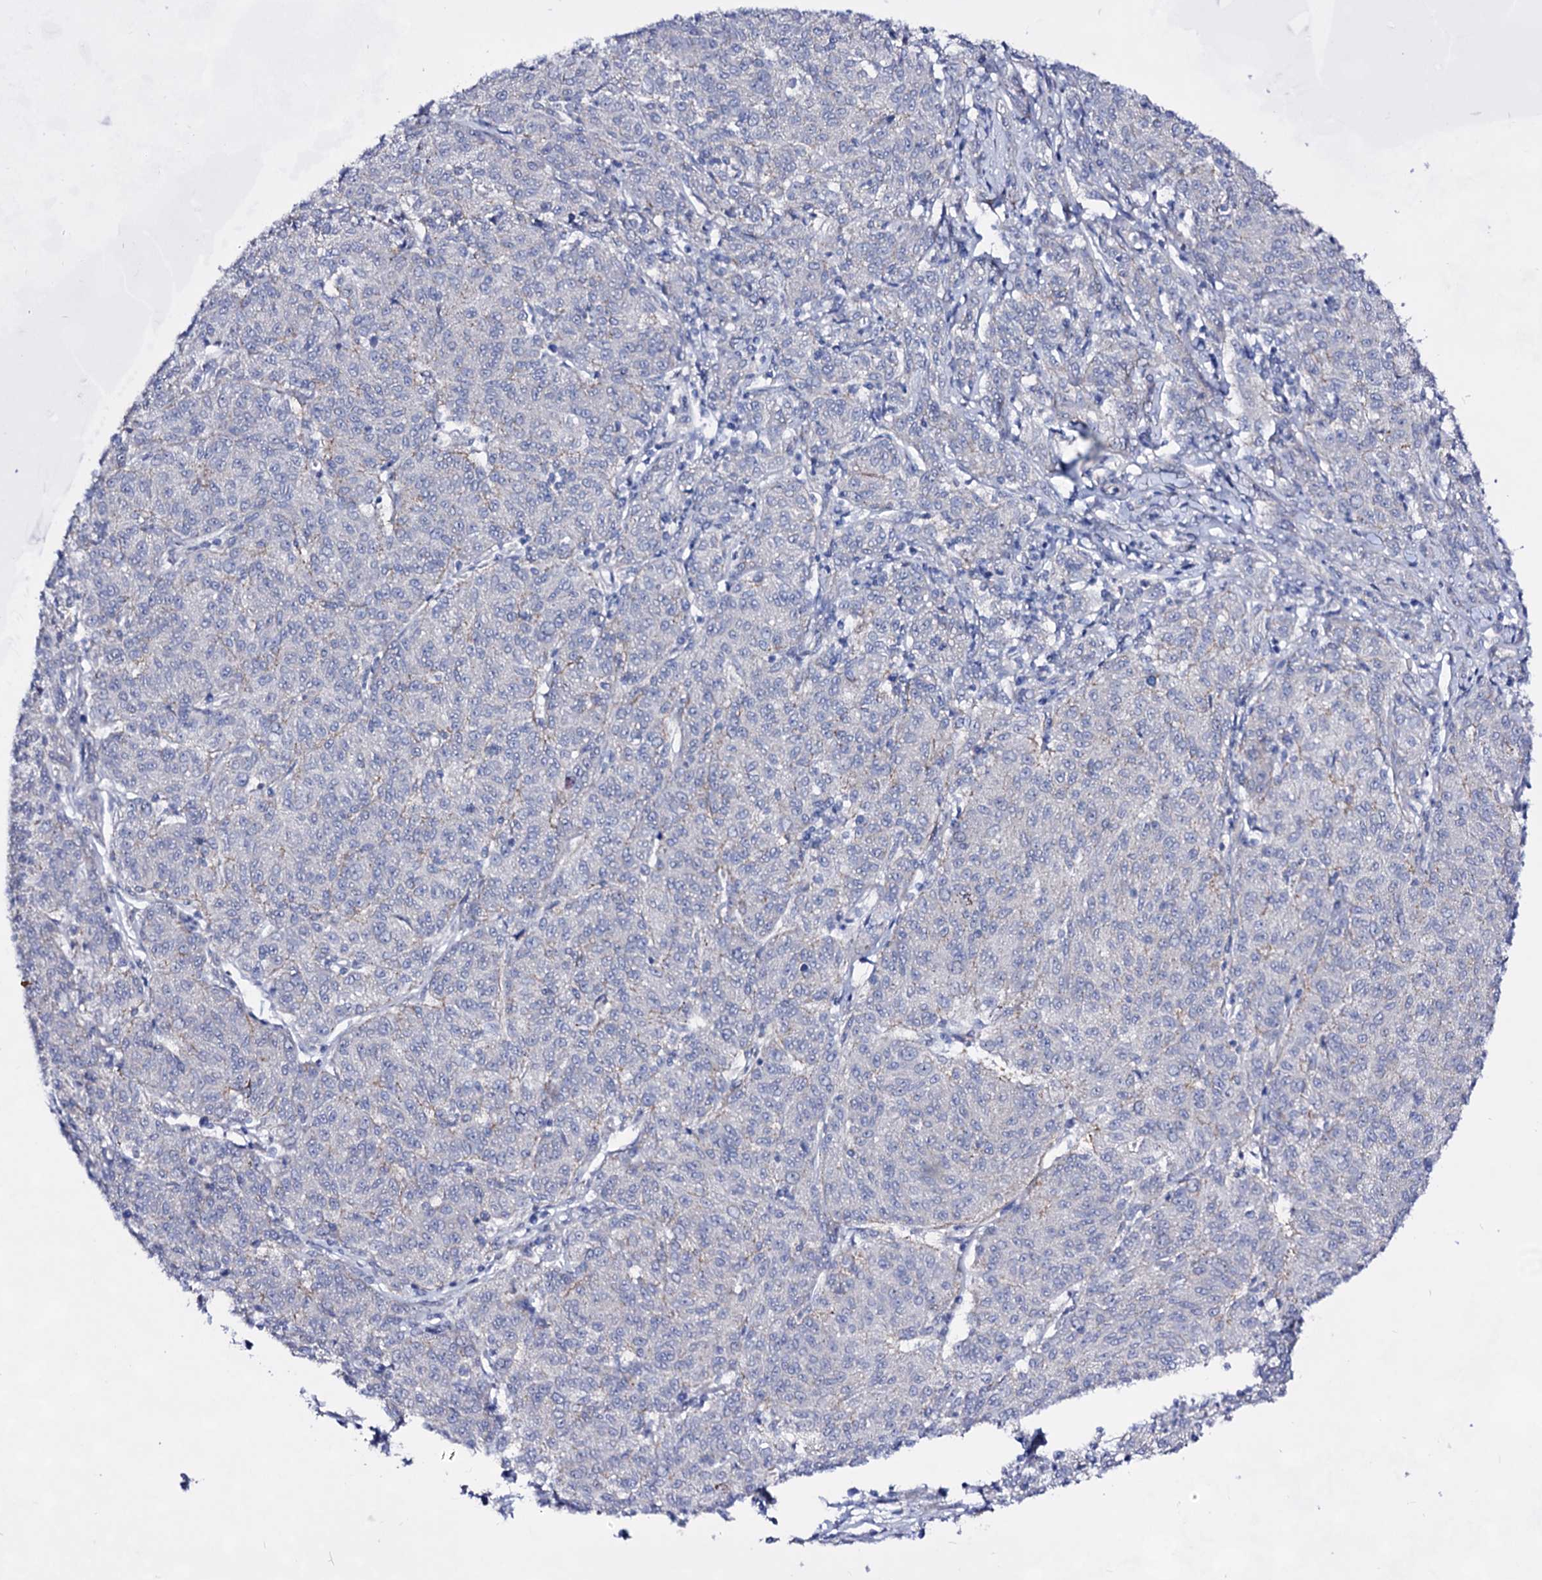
{"staining": {"intensity": "negative", "quantity": "none", "location": "none"}, "tissue": "melanoma", "cell_type": "Tumor cells", "image_type": "cancer", "snomed": [{"axis": "morphology", "description": "Malignant melanoma, NOS"}, {"axis": "topography", "description": "Skin"}], "caption": "A micrograph of malignant melanoma stained for a protein displays no brown staining in tumor cells. (IHC, brightfield microscopy, high magnification).", "gene": "PLIN1", "patient": {"sex": "female", "age": 72}}